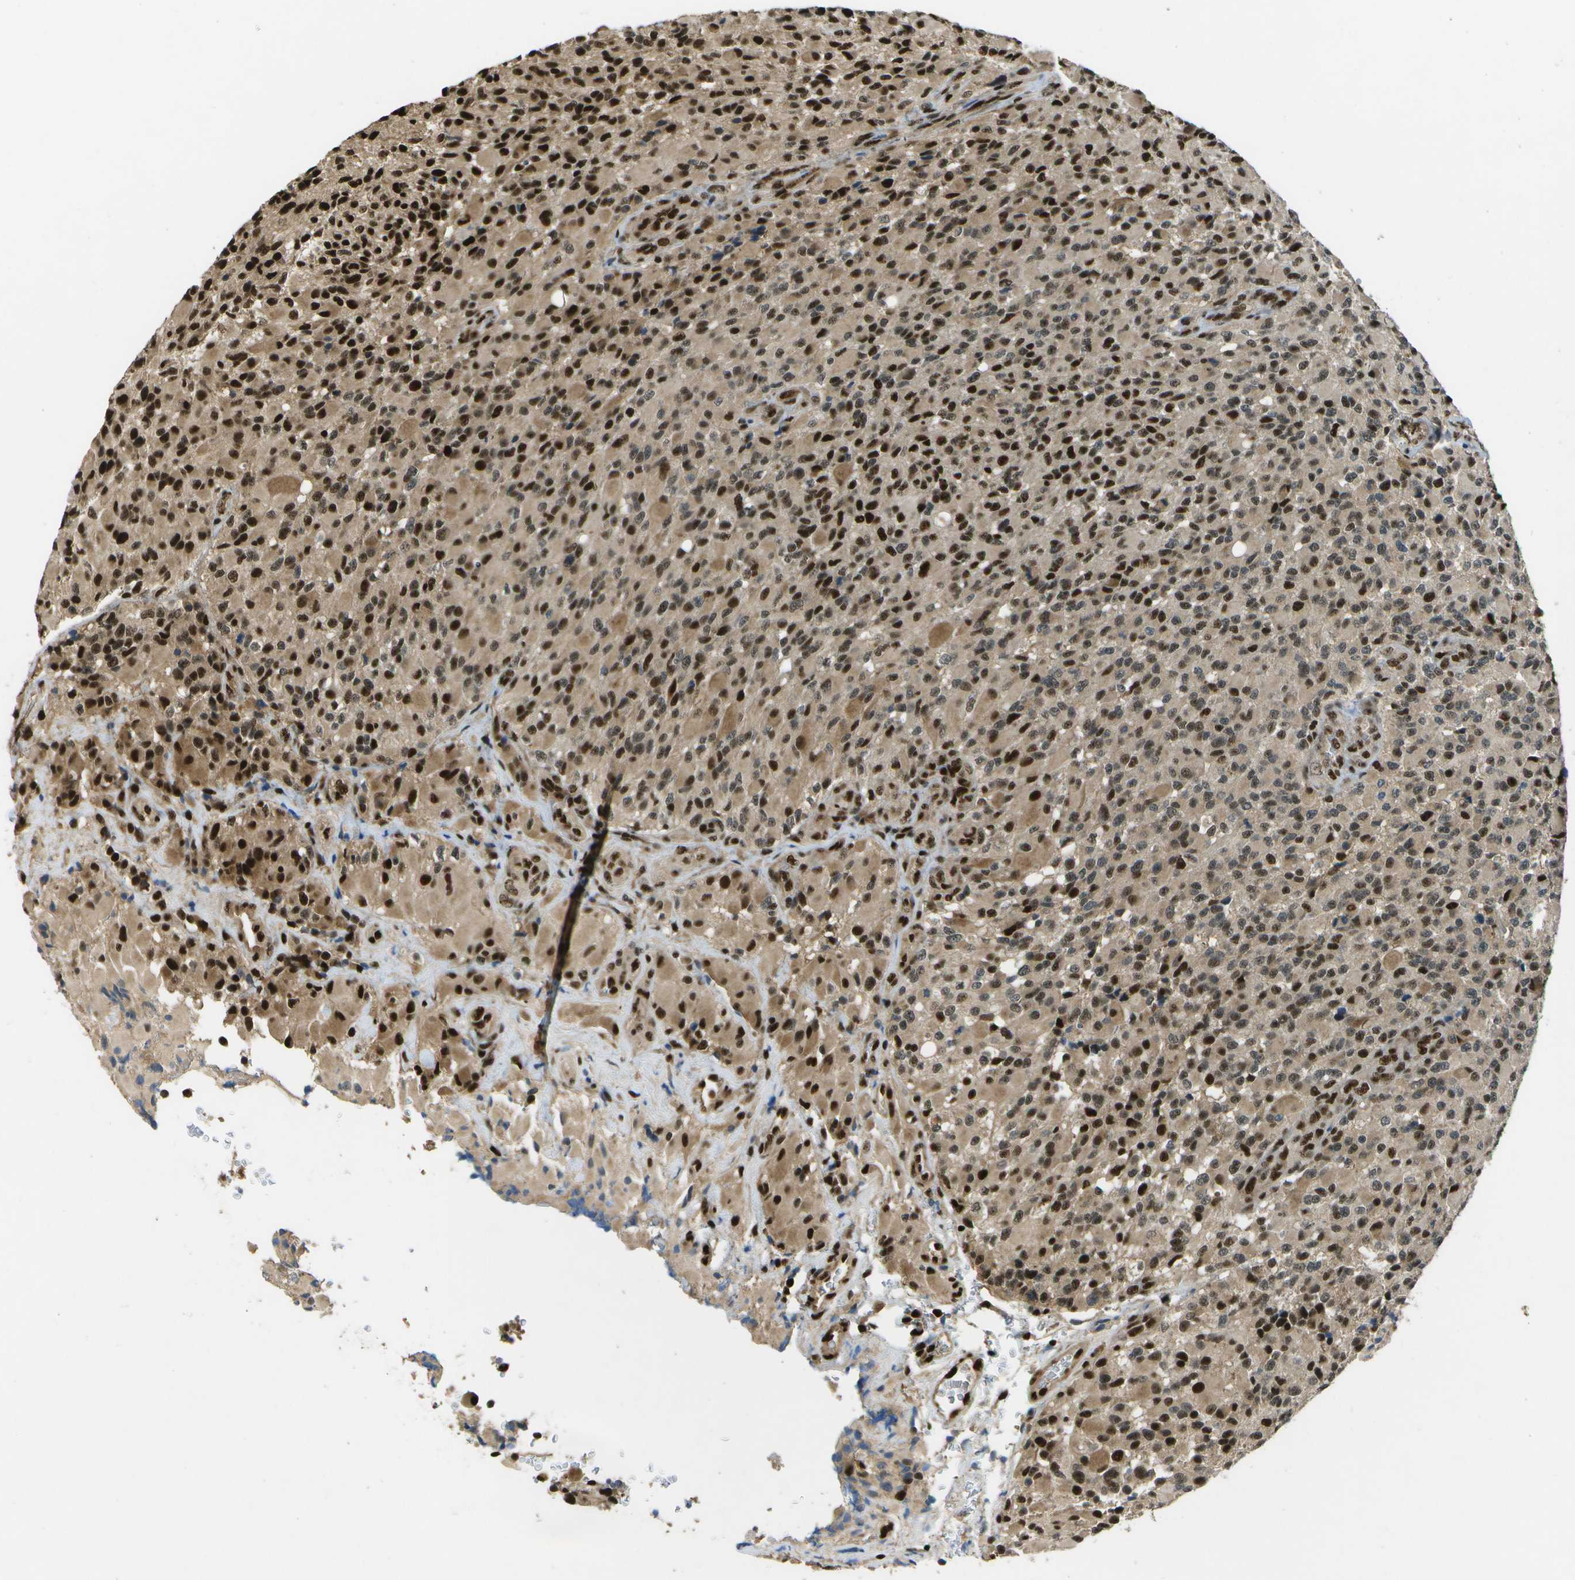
{"staining": {"intensity": "strong", "quantity": ">75%", "location": "nuclear"}, "tissue": "glioma", "cell_type": "Tumor cells", "image_type": "cancer", "snomed": [{"axis": "morphology", "description": "Glioma, malignant, High grade"}, {"axis": "topography", "description": "Brain"}], "caption": "The micrograph reveals staining of glioma, revealing strong nuclear protein positivity (brown color) within tumor cells. (IHC, brightfield microscopy, high magnification).", "gene": "GANC", "patient": {"sex": "male", "age": 71}}